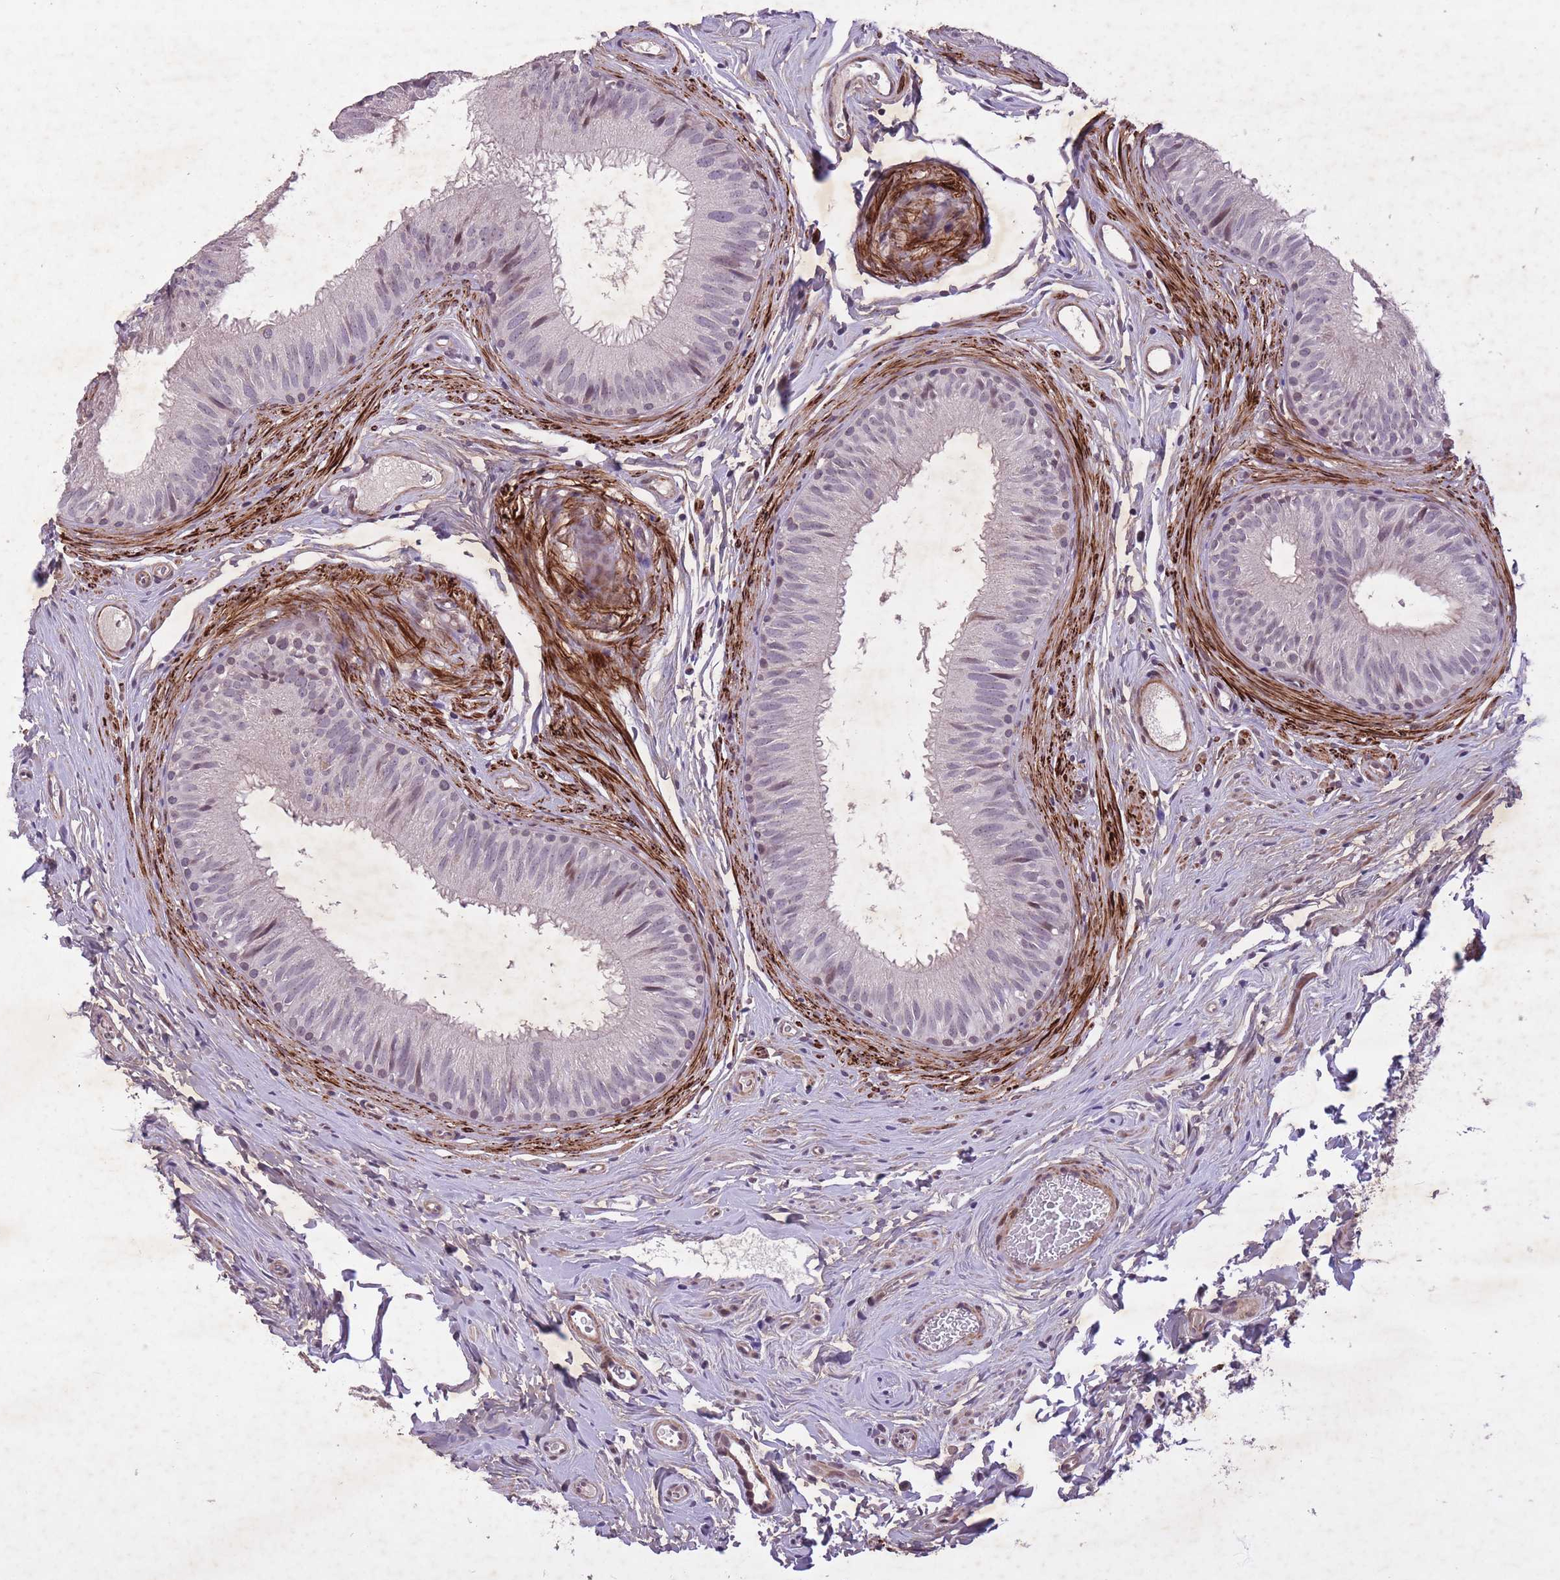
{"staining": {"intensity": "weak", "quantity": "25%-75%", "location": "nuclear"}, "tissue": "epididymis", "cell_type": "Glandular cells", "image_type": "normal", "snomed": [{"axis": "morphology", "description": "Normal tissue, NOS"}, {"axis": "topography", "description": "Epididymis, spermatic cord, NOS"}], "caption": "This histopathology image reveals immunohistochemistry staining of benign human epididymis, with low weak nuclear staining in approximately 25%-75% of glandular cells.", "gene": "CBX6", "patient": {"sex": "male", "age": 25}}